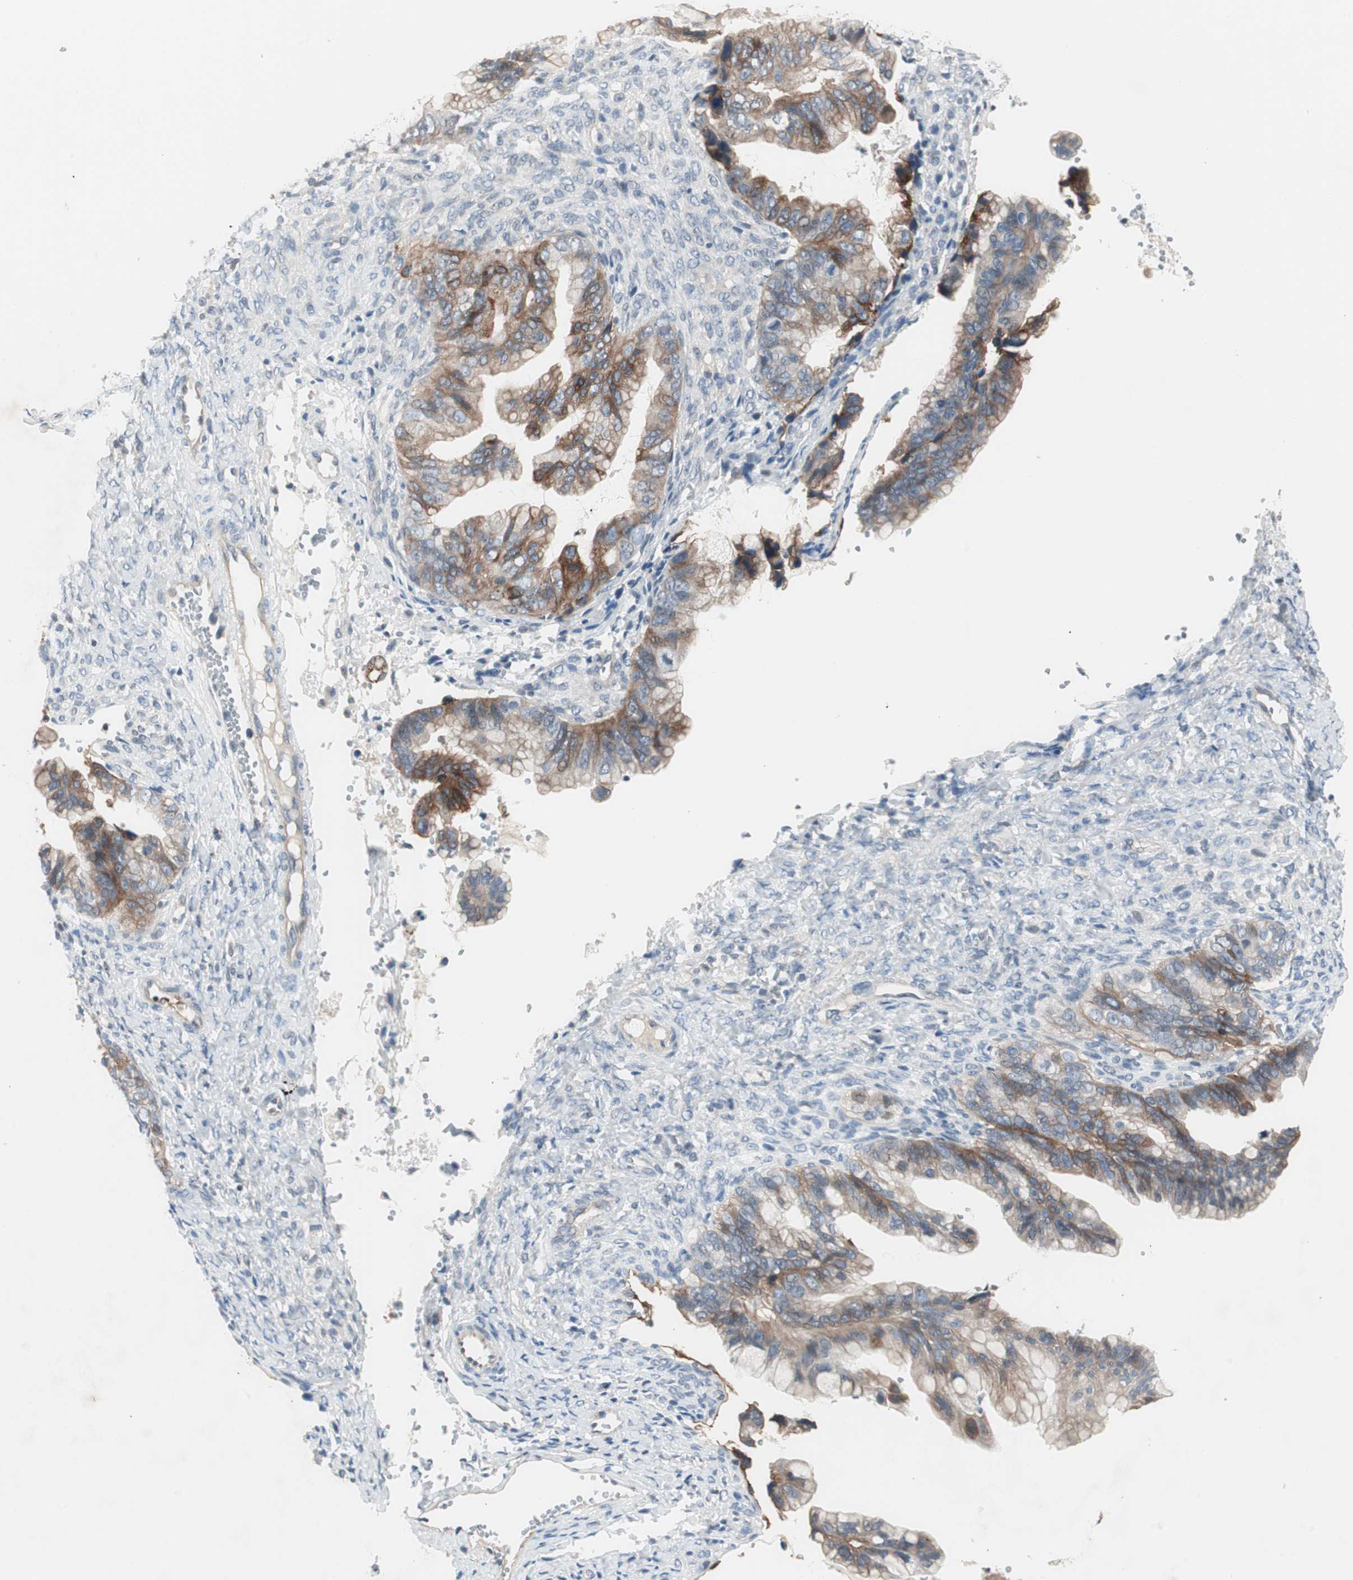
{"staining": {"intensity": "moderate", "quantity": "<25%", "location": "cytoplasmic/membranous"}, "tissue": "ovarian cancer", "cell_type": "Tumor cells", "image_type": "cancer", "snomed": [{"axis": "morphology", "description": "Cystadenocarcinoma, mucinous, NOS"}, {"axis": "topography", "description": "Ovary"}], "caption": "Ovarian cancer (mucinous cystadenocarcinoma) stained with a brown dye demonstrates moderate cytoplasmic/membranous positive positivity in approximately <25% of tumor cells.", "gene": "ITGB4", "patient": {"sex": "female", "age": 36}}